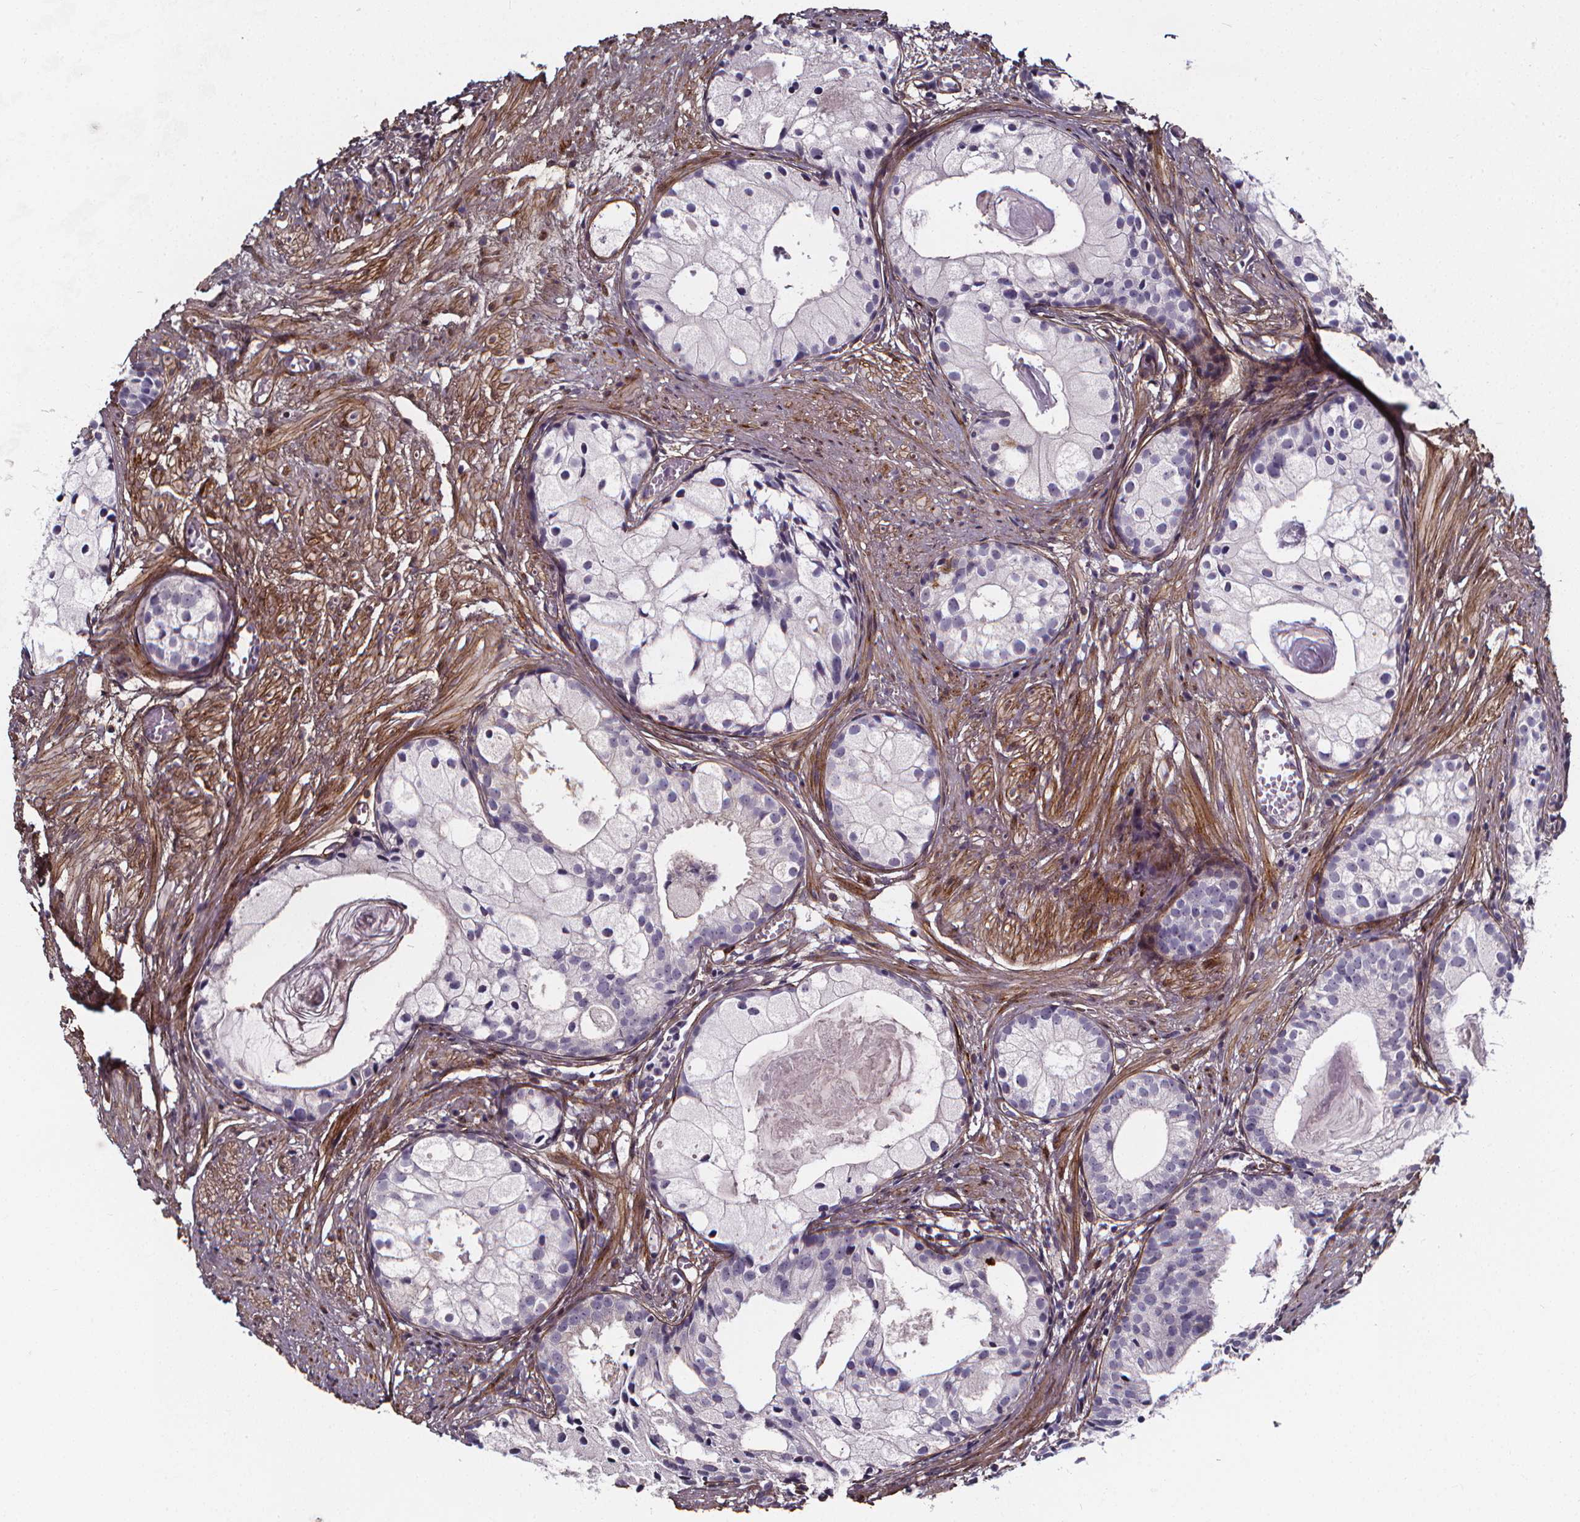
{"staining": {"intensity": "negative", "quantity": "none", "location": "none"}, "tissue": "prostate cancer", "cell_type": "Tumor cells", "image_type": "cancer", "snomed": [{"axis": "morphology", "description": "Adenocarcinoma, High grade"}, {"axis": "topography", "description": "Prostate"}], "caption": "This is an immunohistochemistry (IHC) image of adenocarcinoma (high-grade) (prostate). There is no expression in tumor cells.", "gene": "AEBP1", "patient": {"sex": "male", "age": 85}}